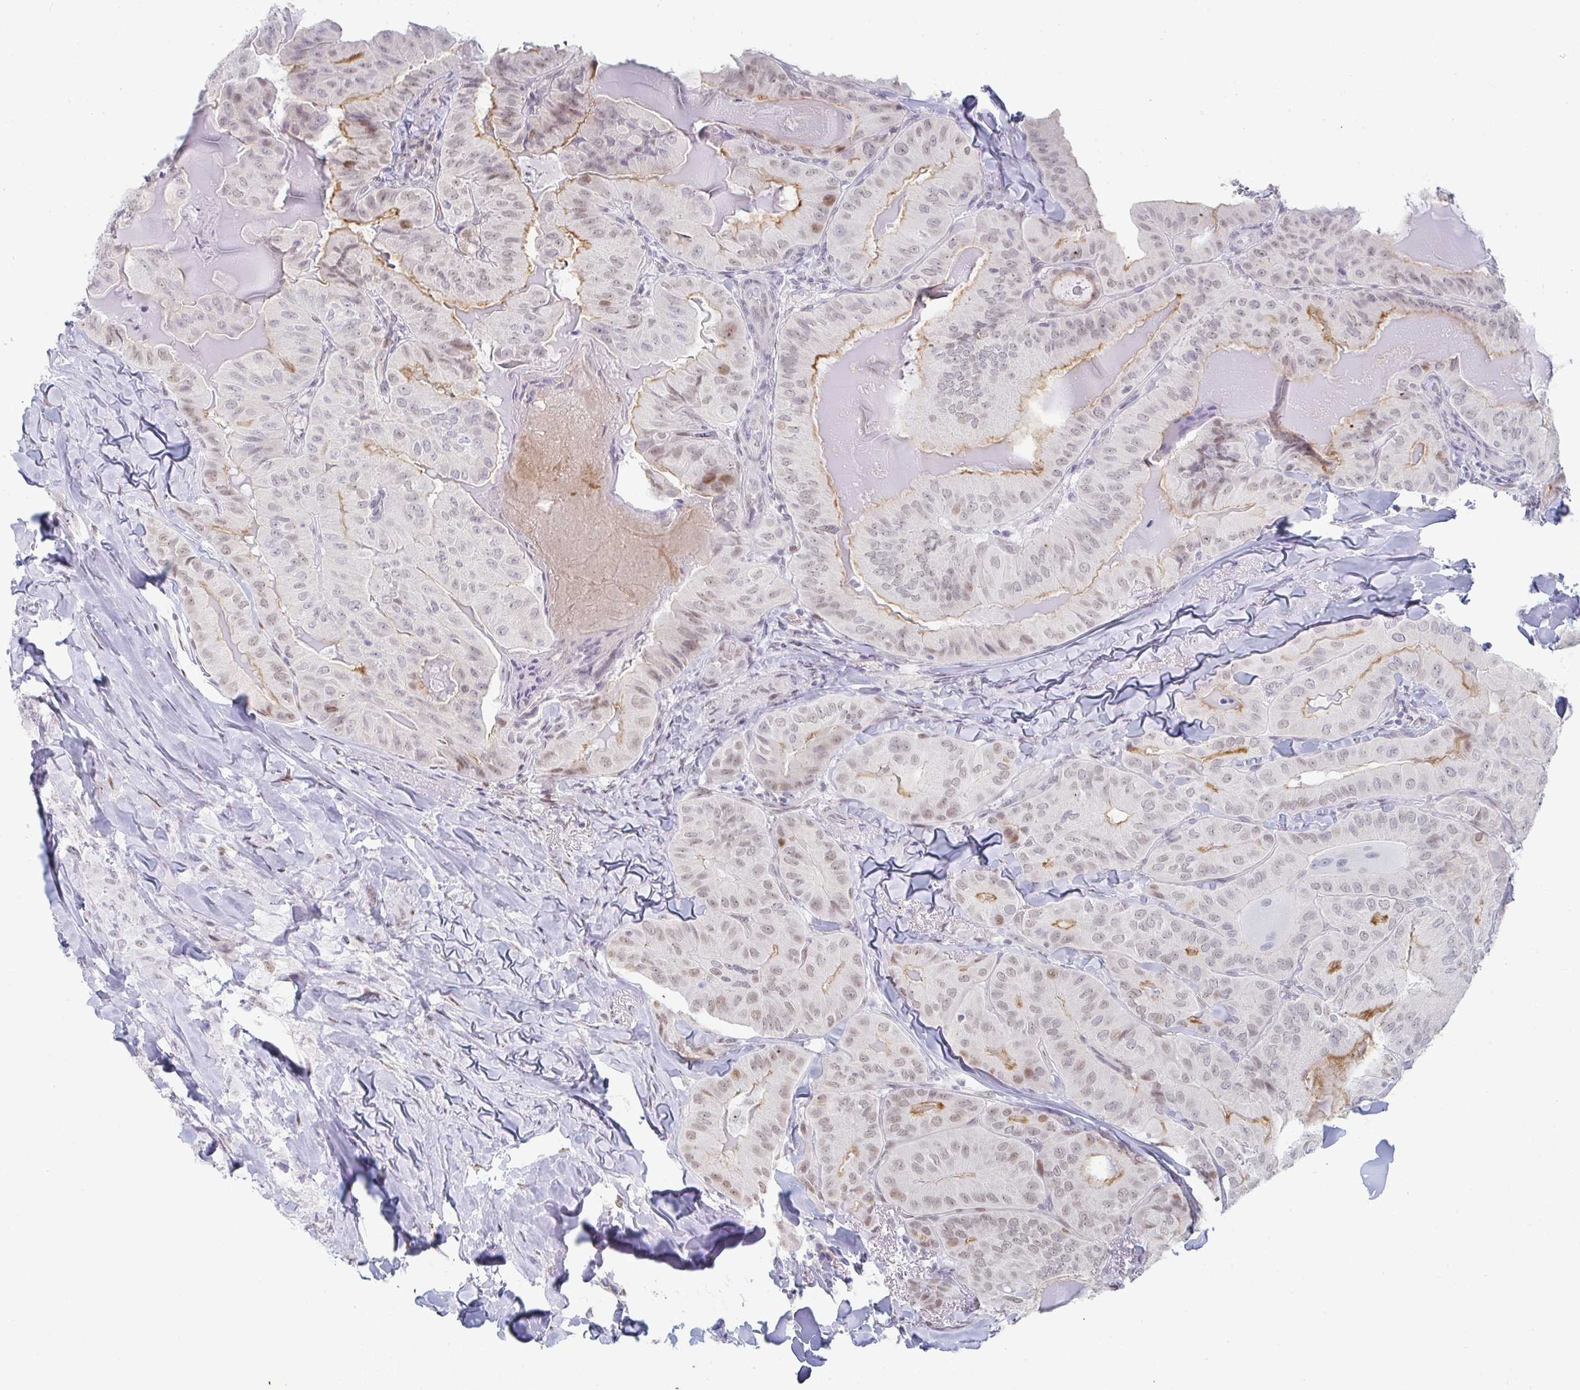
{"staining": {"intensity": "moderate", "quantity": "25%-75%", "location": "cytoplasmic/membranous,nuclear"}, "tissue": "thyroid cancer", "cell_type": "Tumor cells", "image_type": "cancer", "snomed": [{"axis": "morphology", "description": "Papillary adenocarcinoma, NOS"}, {"axis": "topography", "description": "Thyroid gland"}], "caption": "DAB immunohistochemical staining of thyroid cancer (papillary adenocarcinoma) exhibits moderate cytoplasmic/membranous and nuclear protein expression in approximately 25%-75% of tumor cells. The staining was performed using DAB to visualize the protein expression in brown, while the nuclei were stained in blue with hematoxylin (Magnification: 20x).", "gene": "POU2AF2", "patient": {"sex": "female", "age": 68}}